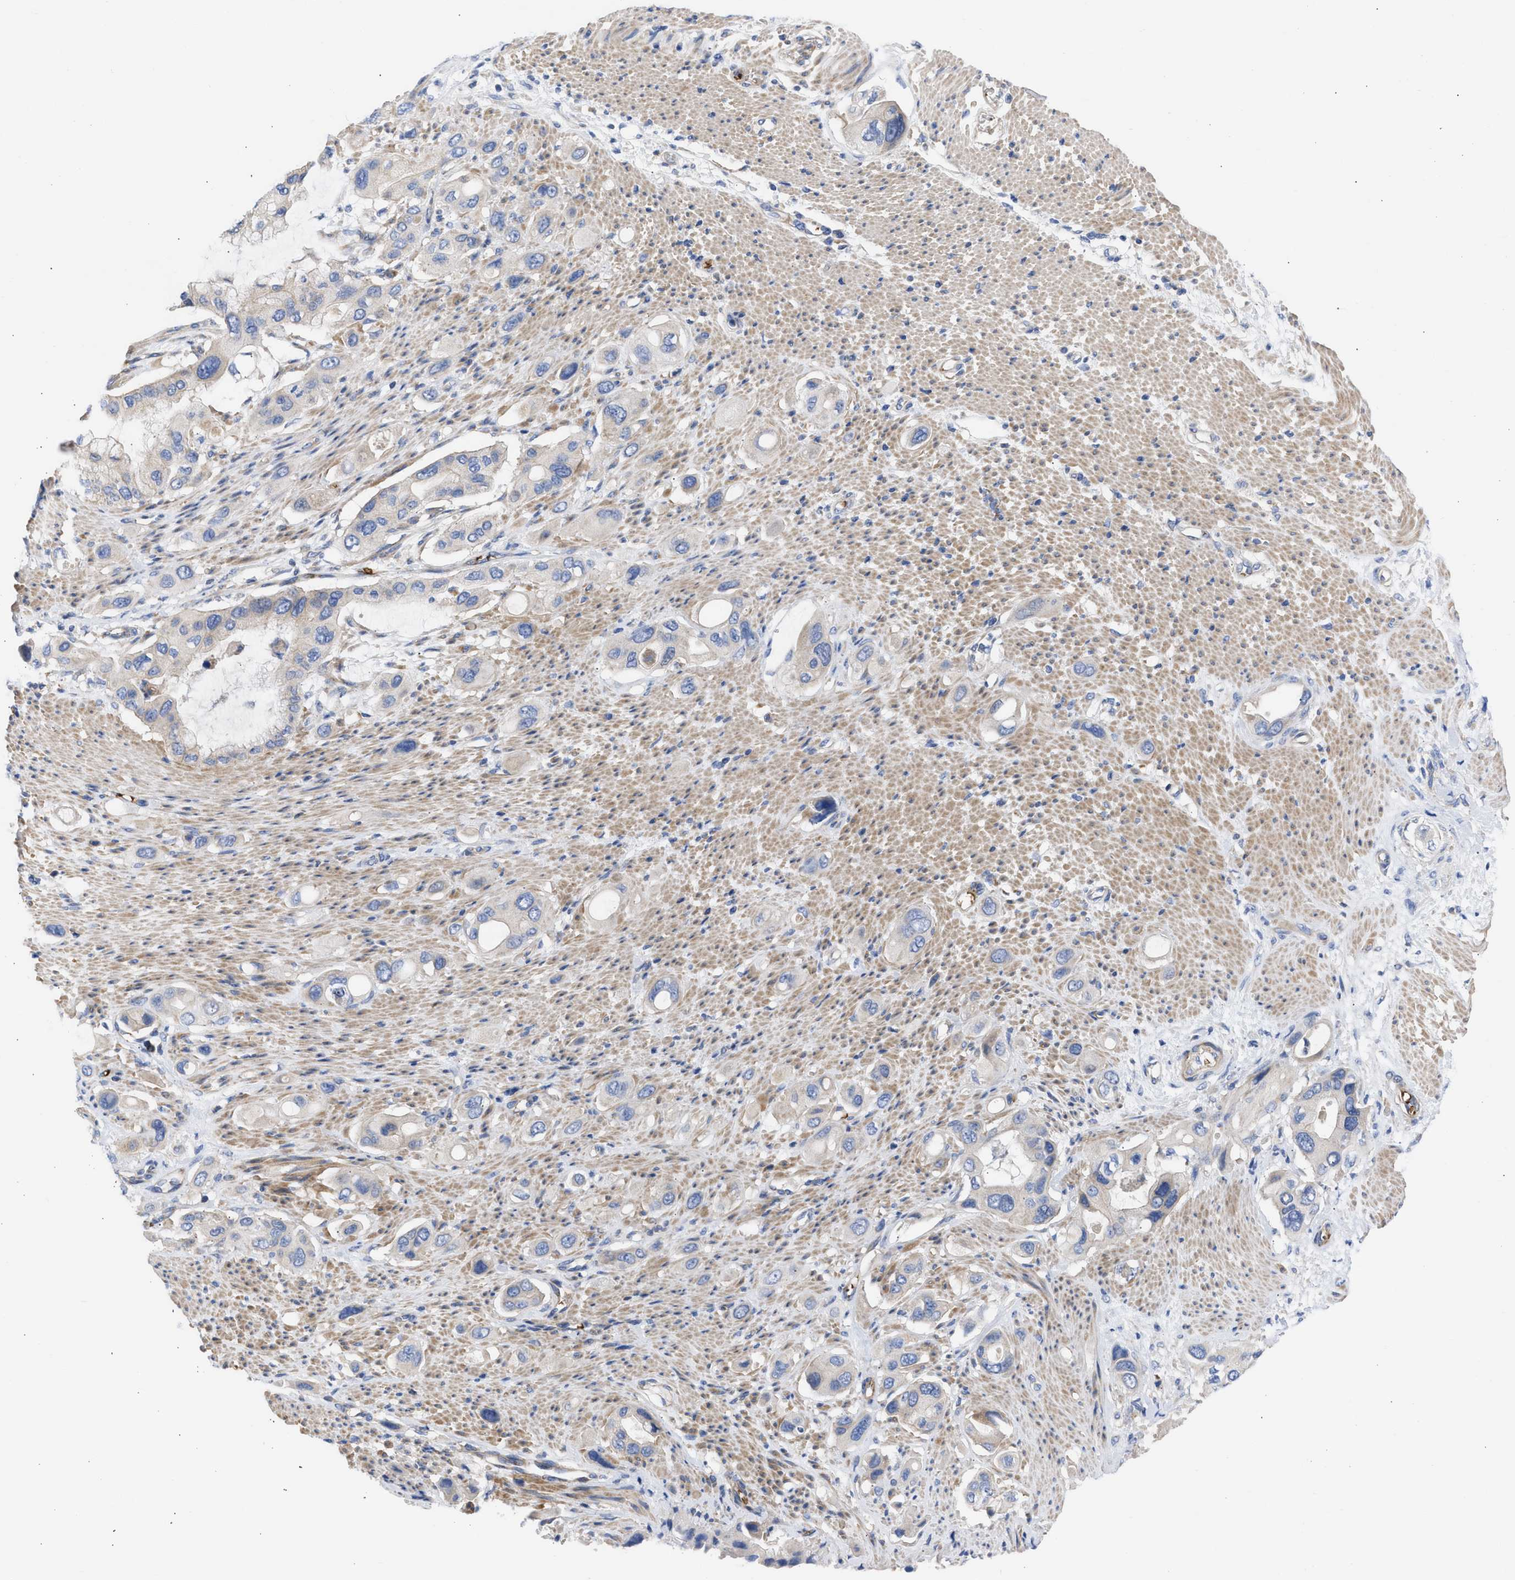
{"staining": {"intensity": "moderate", "quantity": "<25%", "location": "cytoplasmic/membranous"}, "tissue": "pancreatic cancer", "cell_type": "Tumor cells", "image_type": "cancer", "snomed": [{"axis": "morphology", "description": "Adenocarcinoma, NOS"}, {"axis": "topography", "description": "Pancreas"}], "caption": "There is low levels of moderate cytoplasmic/membranous expression in tumor cells of pancreatic cancer (adenocarcinoma), as demonstrated by immunohistochemical staining (brown color).", "gene": "BTG3", "patient": {"sex": "female", "age": 56}}